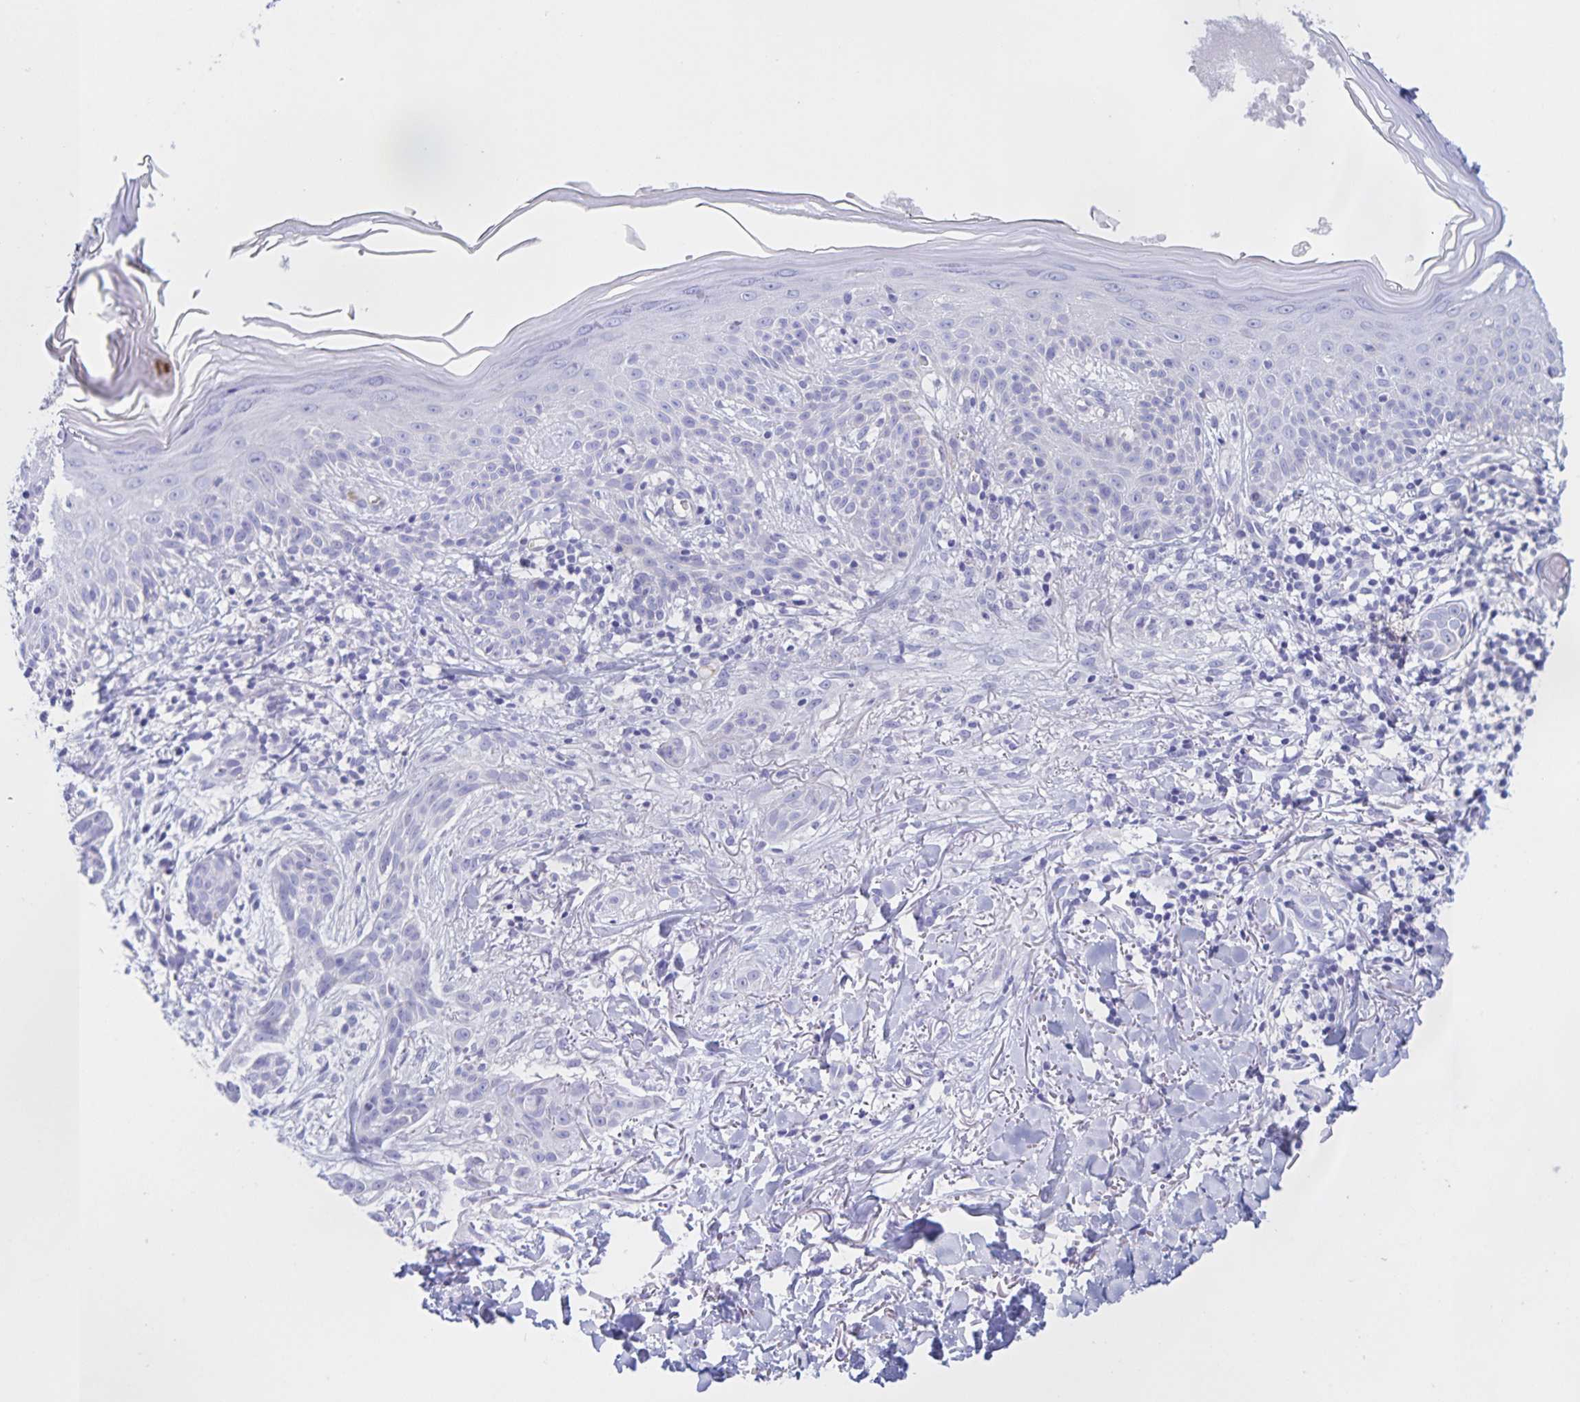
{"staining": {"intensity": "negative", "quantity": "none", "location": "none"}, "tissue": "skin cancer", "cell_type": "Tumor cells", "image_type": "cancer", "snomed": [{"axis": "morphology", "description": "Basal cell carcinoma"}, {"axis": "morphology", "description": "BCC, high aggressive"}, {"axis": "topography", "description": "Skin"}], "caption": "The immunohistochemistry (IHC) photomicrograph has no significant staining in tumor cells of skin basal cell carcinoma tissue. (DAB IHC visualized using brightfield microscopy, high magnification).", "gene": "CATSPER4", "patient": {"sex": "male", "age": 64}}